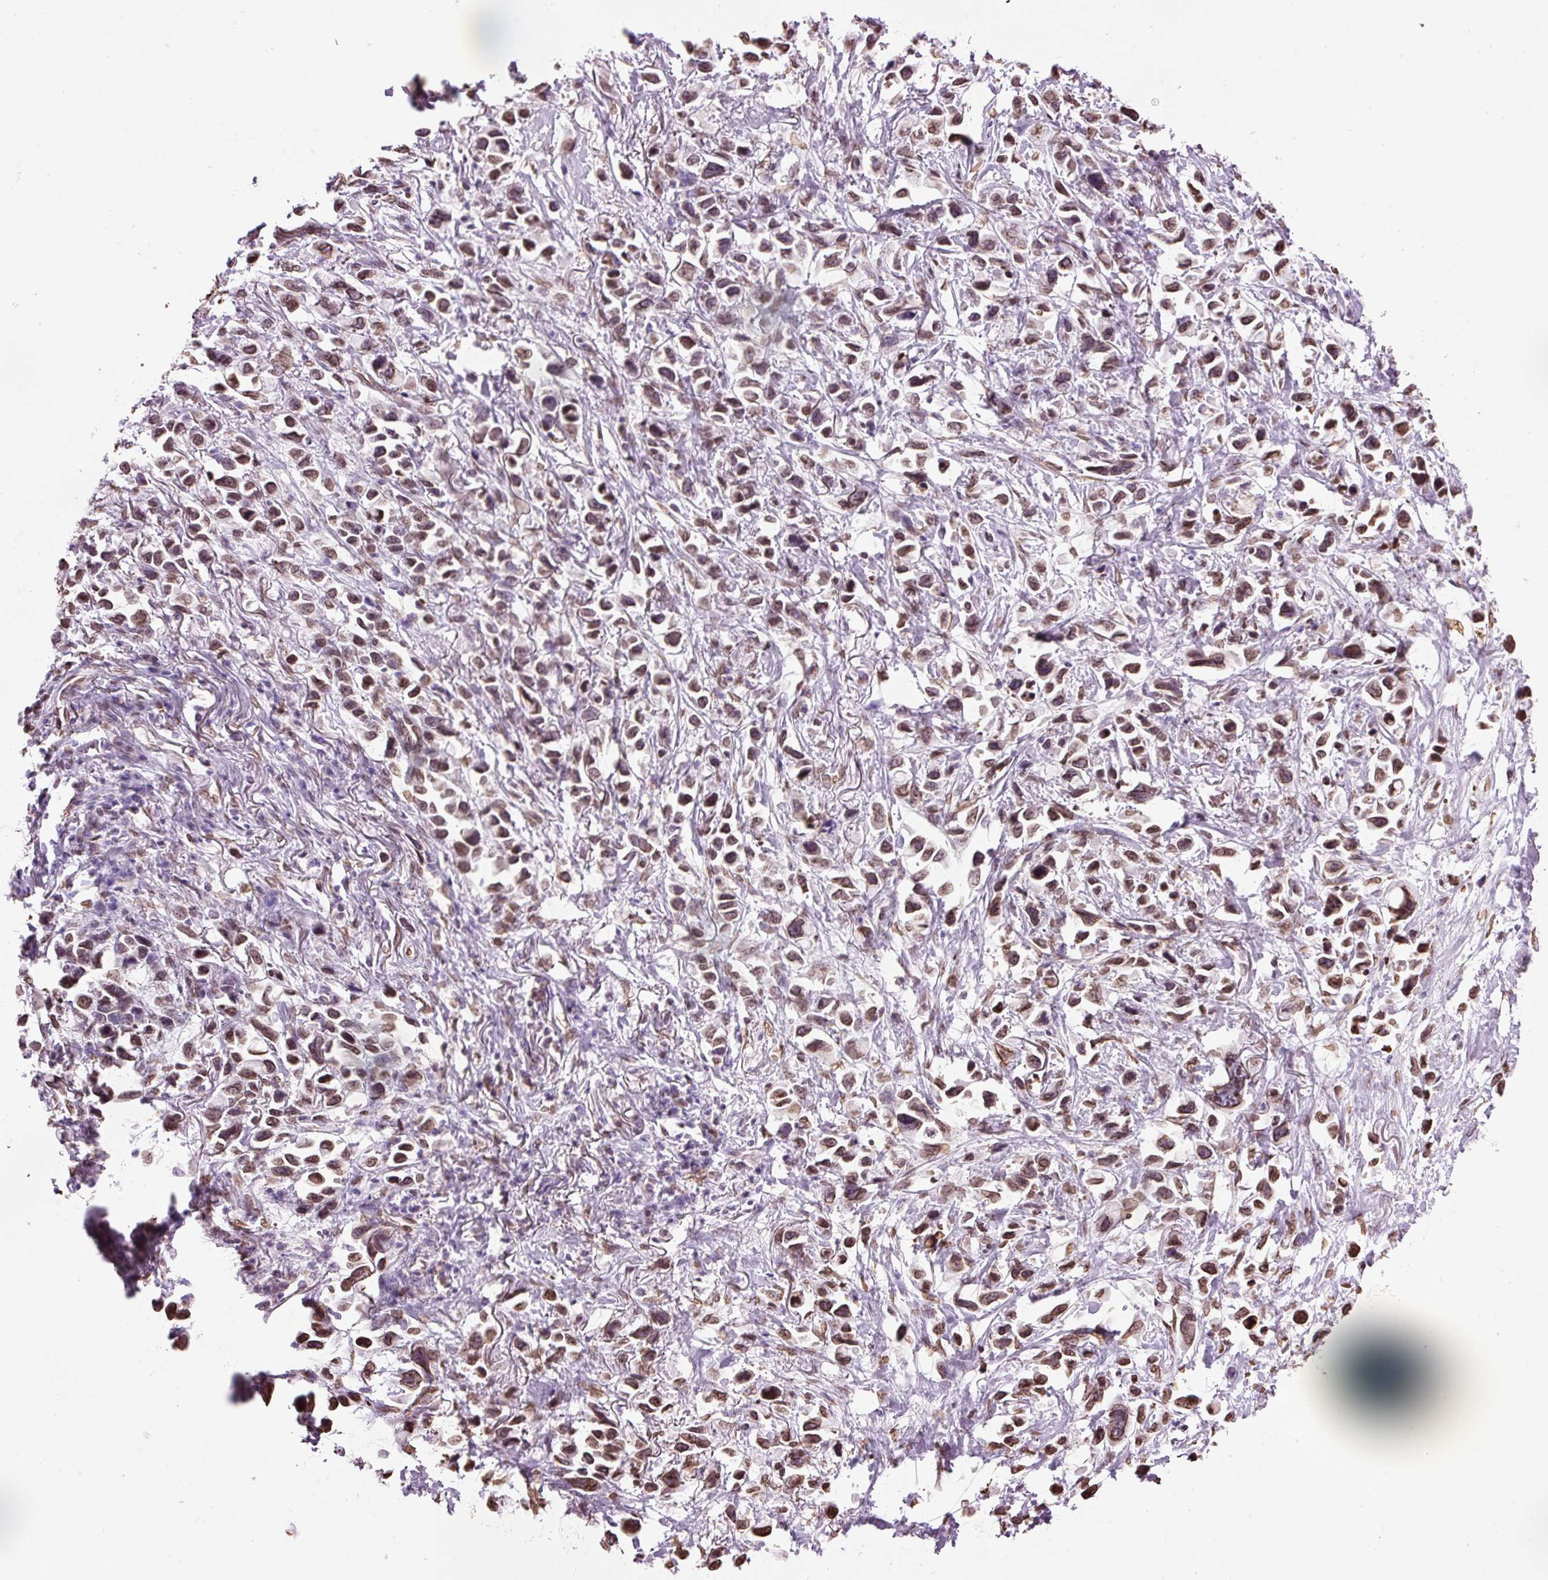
{"staining": {"intensity": "moderate", "quantity": ">75%", "location": "nuclear"}, "tissue": "stomach cancer", "cell_type": "Tumor cells", "image_type": "cancer", "snomed": [{"axis": "morphology", "description": "Adenocarcinoma, NOS"}, {"axis": "topography", "description": "Stomach"}], "caption": "Protein analysis of adenocarcinoma (stomach) tissue exhibits moderate nuclear positivity in about >75% of tumor cells.", "gene": "ZNF224", "patient": {"sex": "female", "age": 81}}